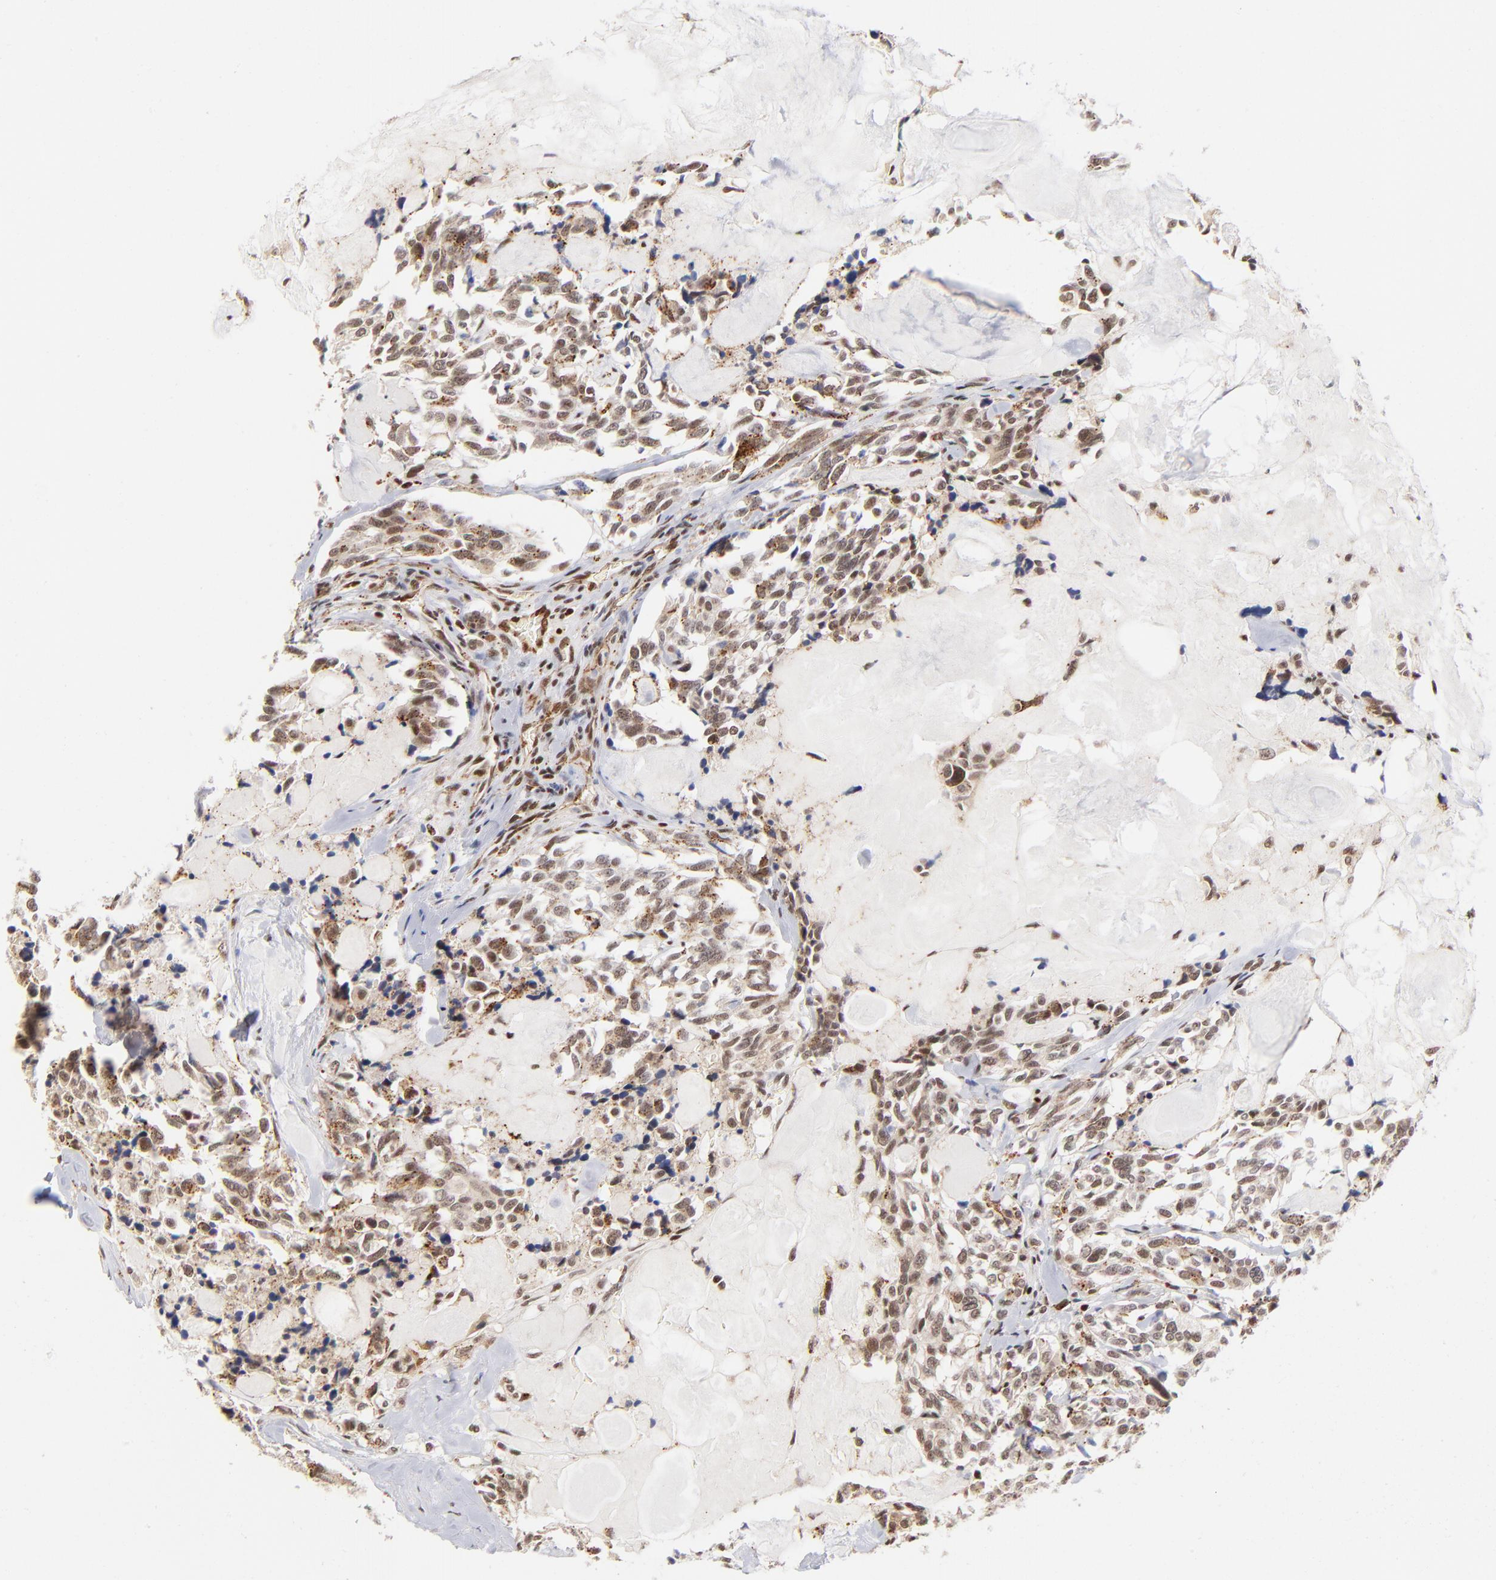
{"staining": {"intensity": "moderate", "quantity": "25%-75%", "location": "cytoplasmic/membranous,nuclear"}, "tissue": "thyroid cancer", "cell_type": "Tumor cells", "image_type": "cancer", "snomed": [{"axis": "morphology", "description": "Carcinoma, NOS"}, {"axis": "morphology", "description": "Carcinoid, malignant, NOS"}, {"axis": "topography", "description": "Thyroid gland"}], "caption": "Brown immunohistochemical staining in human thyroid cancer exhibits moderate cytoplasmic/membranous and nuclear staining in approximately 25%-75% of tumor cells.", "gene": "GABPA", "patient": {"sex": "male", "age": 33}}